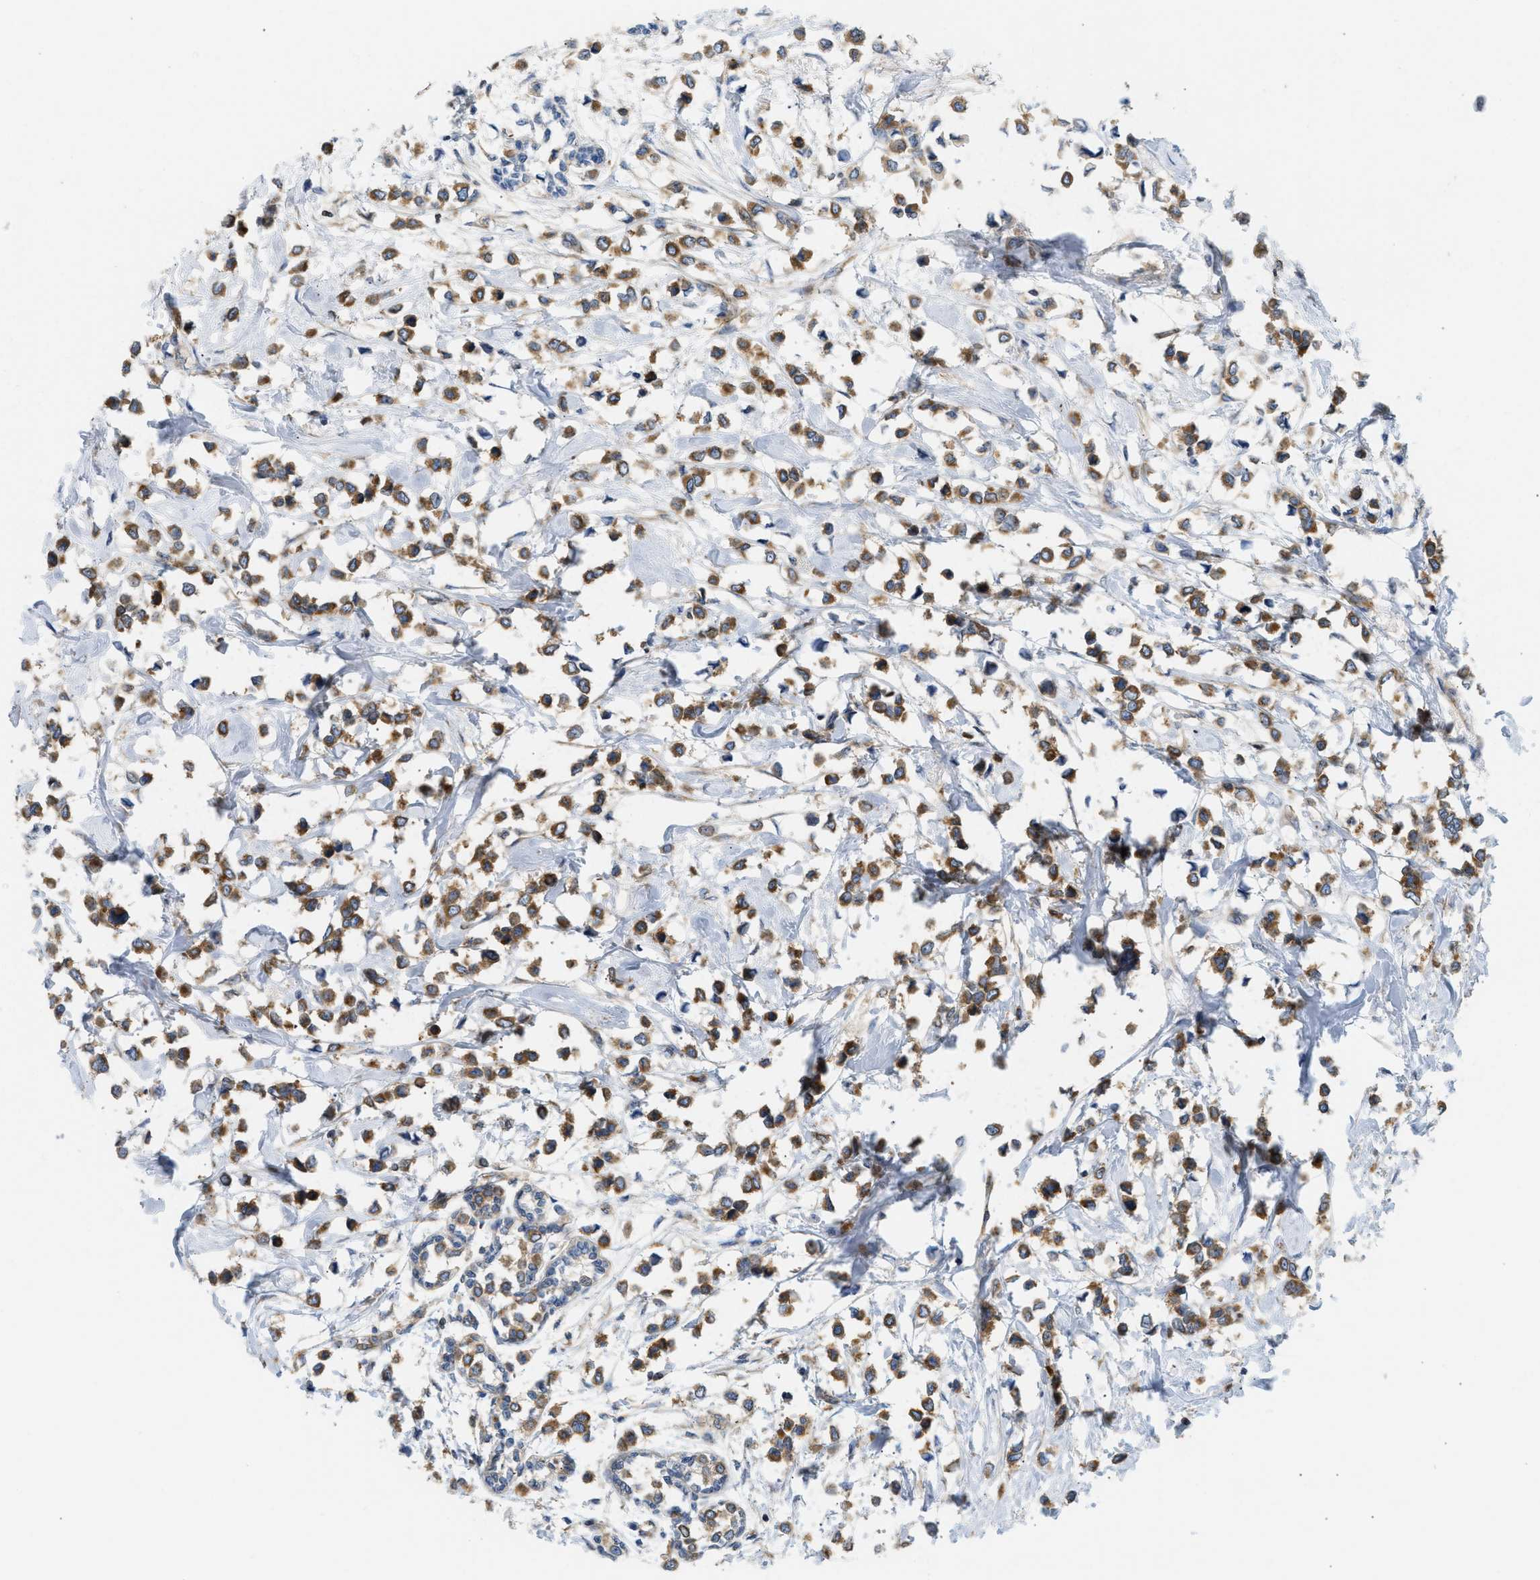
{"staining": {"intensity": "moderate", "quantity": ">75%", "location": "cytoplasmic/membranous"}, "tissue": "breast cancer", "cell_type": "Tumor cells", "image_type": "cancer", "snomed": [{"axis": "morphology", "description": "Lobular carcinoma"}, {"axis": "topography", "description": "Breast"}], "caption": "Immunohistochemical staining of breast cancer reveals moderate cytoplasmic/membranous protein staining in about >75% of tumor cells.", "gene": "STRN", "patient": {"sex": "female", "age": 51}}